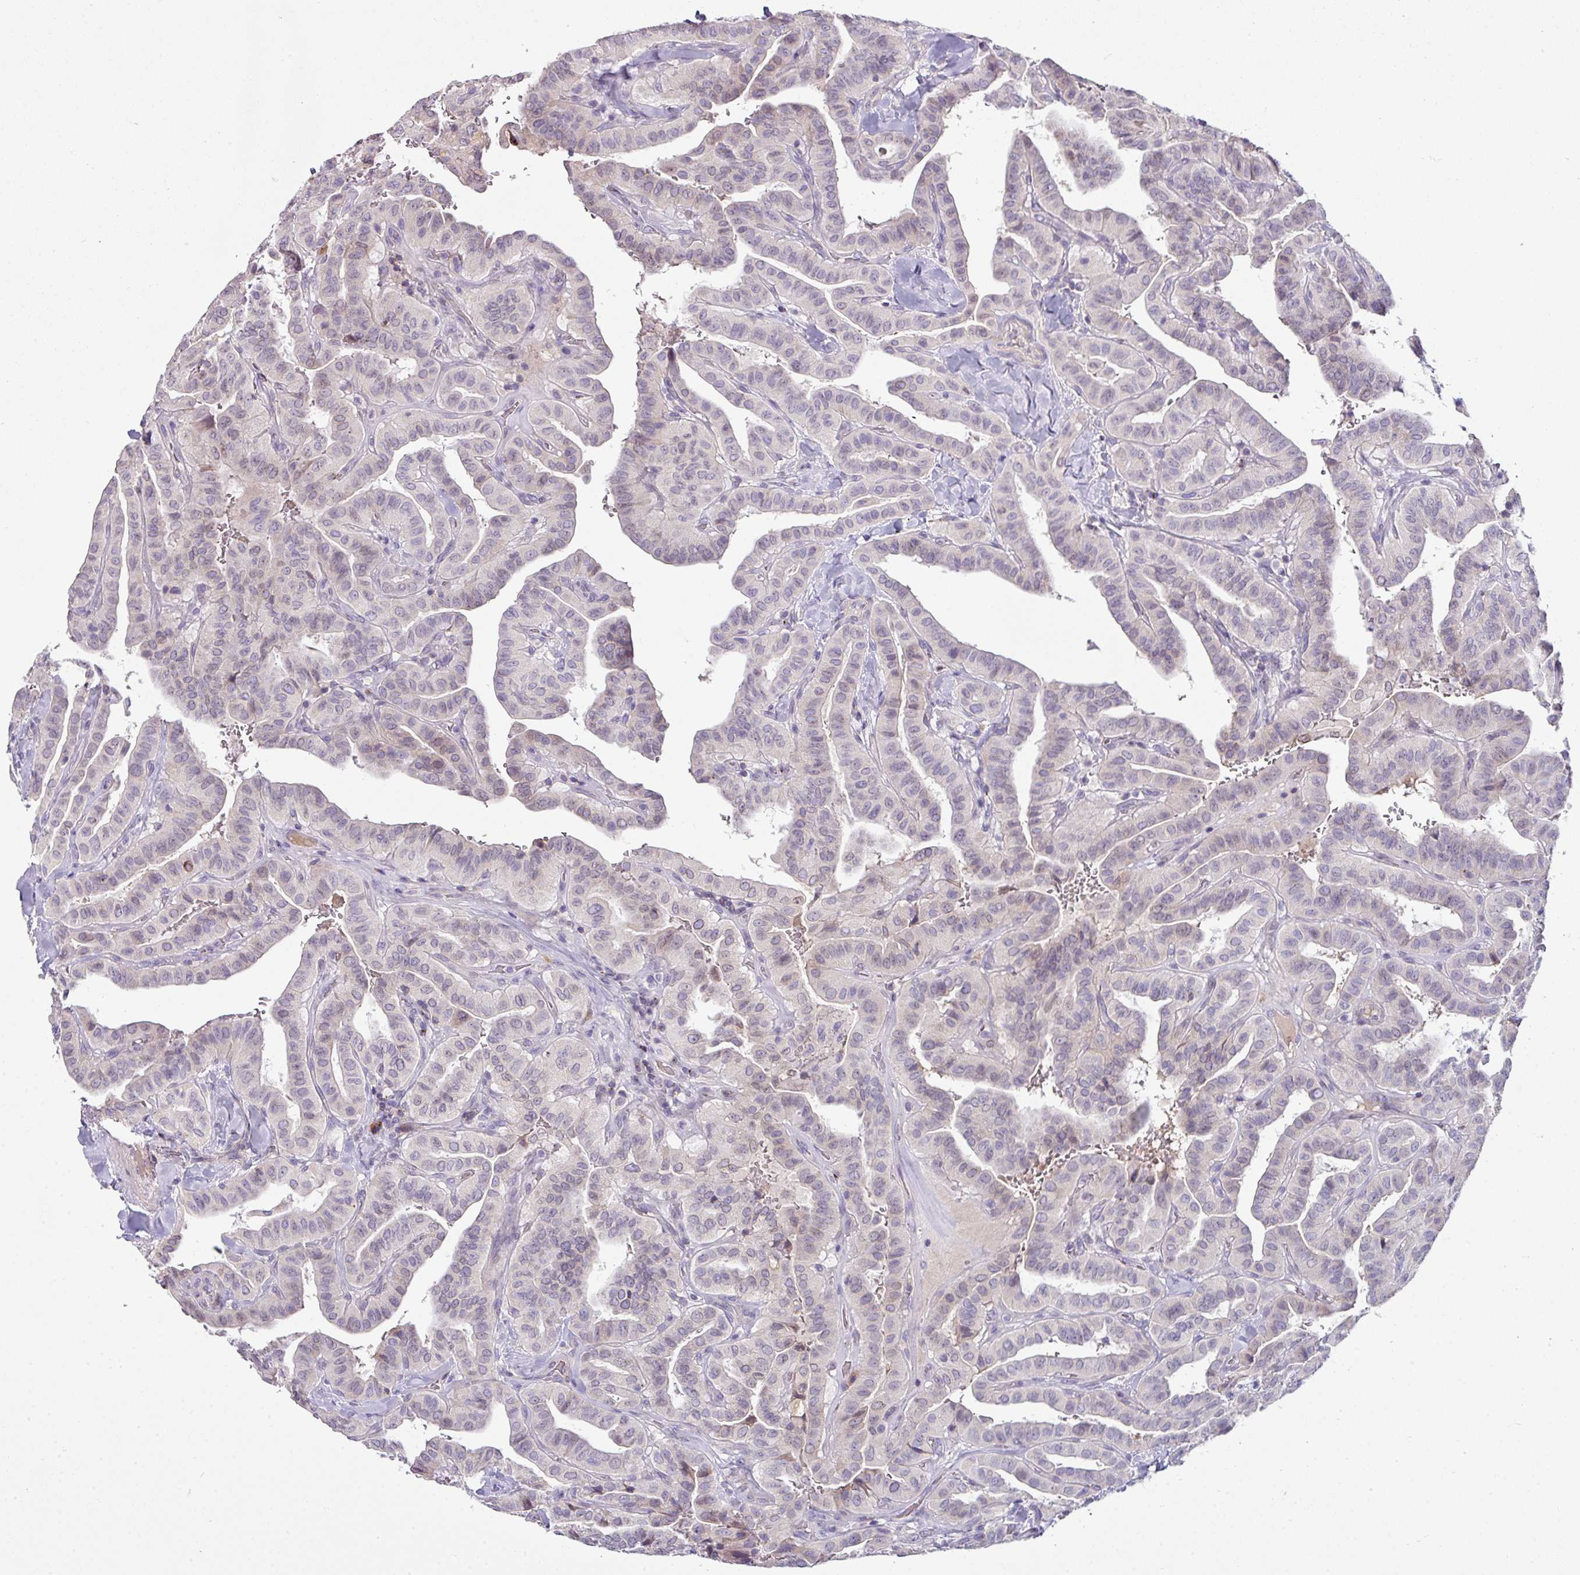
{"staining": {"intensity": "negative", "quantity": "none", "location": "none"}, "tissue": "thyroid cancer", "cell_type": "Tumor cells", "image_type": "cancer", "snomed": [{"axis": "morphology", "description": "Papillary adenocarcinoma, NOS"}, {"axis": "topography", "description": "Thyroid gland"}], "caption": "The immunohistochemistry (IHC) histopathology image has no significant staining in tumor cells of thyroid cancer tissue.", "gene": "SLAMF6", "patient": {"sex": "male", "age": 77}}